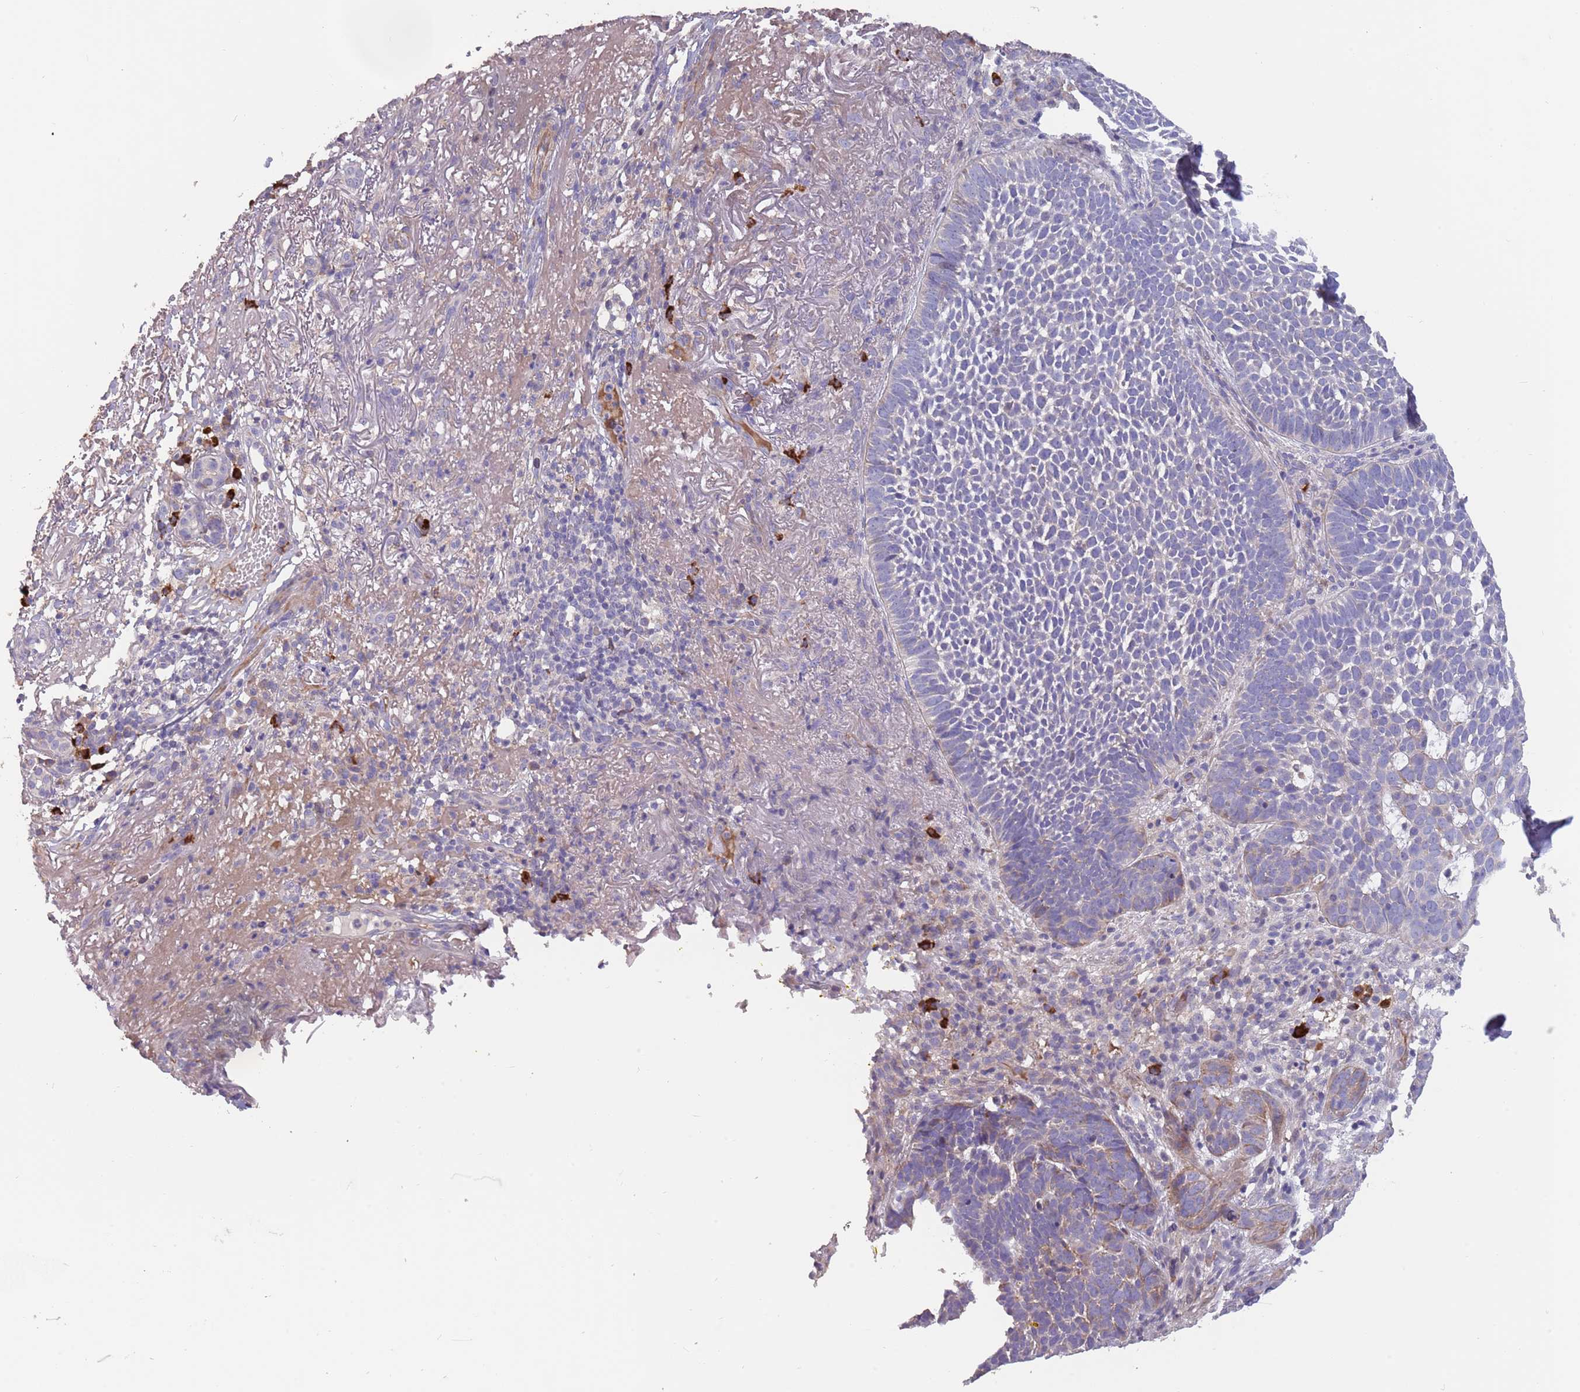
{"staining": {"intensity": "negative", "quantity": "none", "location": "none"}, "tissue": "skin cancer", "cell_type": "Tumor cells", "image_type": "cancer", "snomed": [{"axis": "morphology", "description": "Basal cell carcinoma"}, {"axis": "topography", "description": "Skin"}], "caption": "Histopathology image shows no significant protein staining in tumor cells of skin cancer (basal cell carcinoma).", "gene": "SUSD1", "patient": {"sex": "female", "age": 78}}